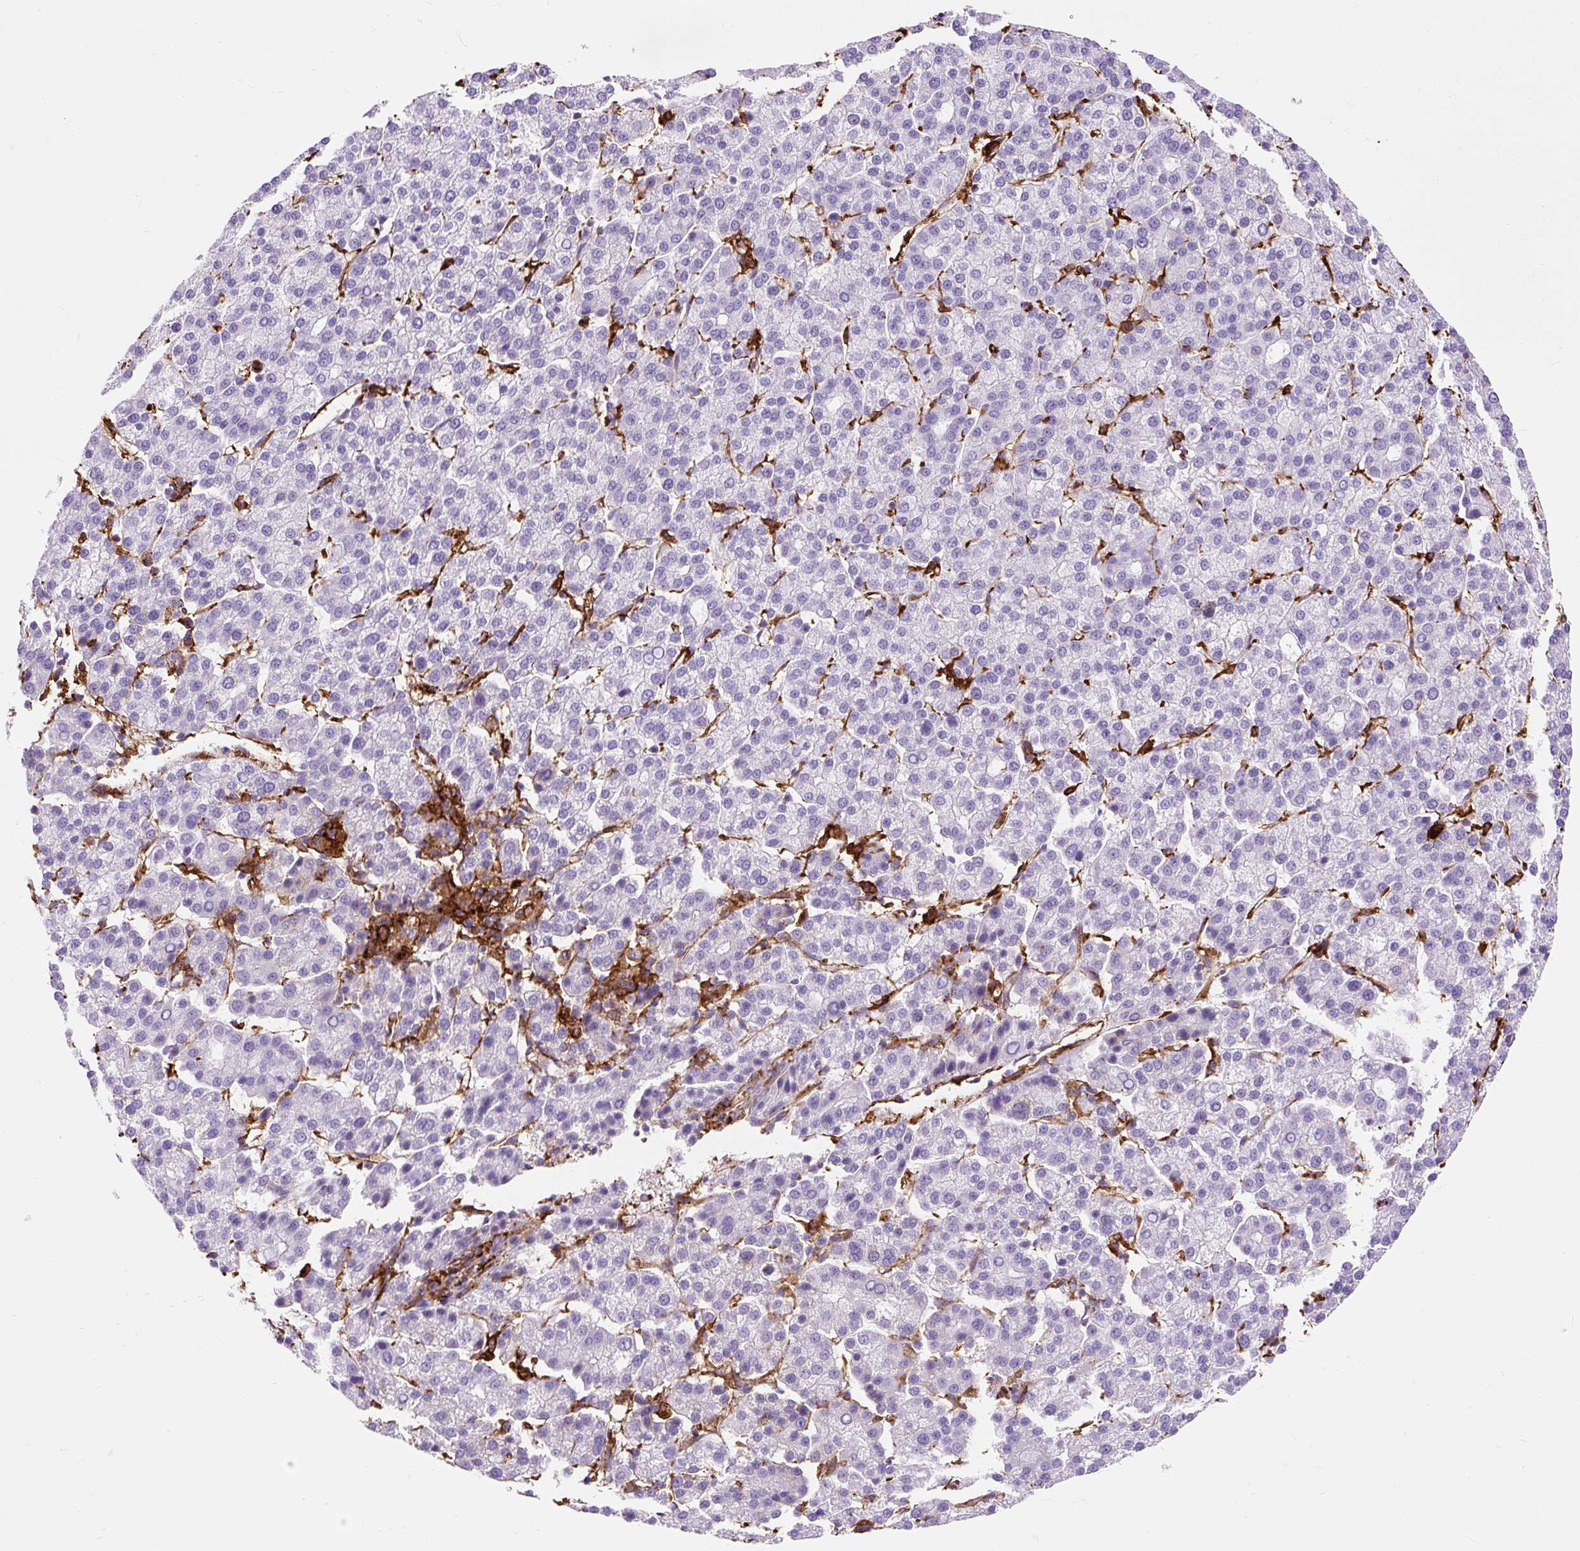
{"staining": {"intensity": "negative", "quantity": "none", "location": "none"}, "tissue": "liver cancer", "cell_type": "Tumor cells", "image_type": "cancer", "snomed": [{"axis": "morphology", "description": "Carcinoma, Hepatocellular, NOS"}, {"axis": "topography", "description": "Liver"}], "caption": "Tumor cells show no significant protein staining in liver hepatocellular carcinoma.", "gene": "HLA-DRA", "patient": {"sex": "female", "age": 58}}